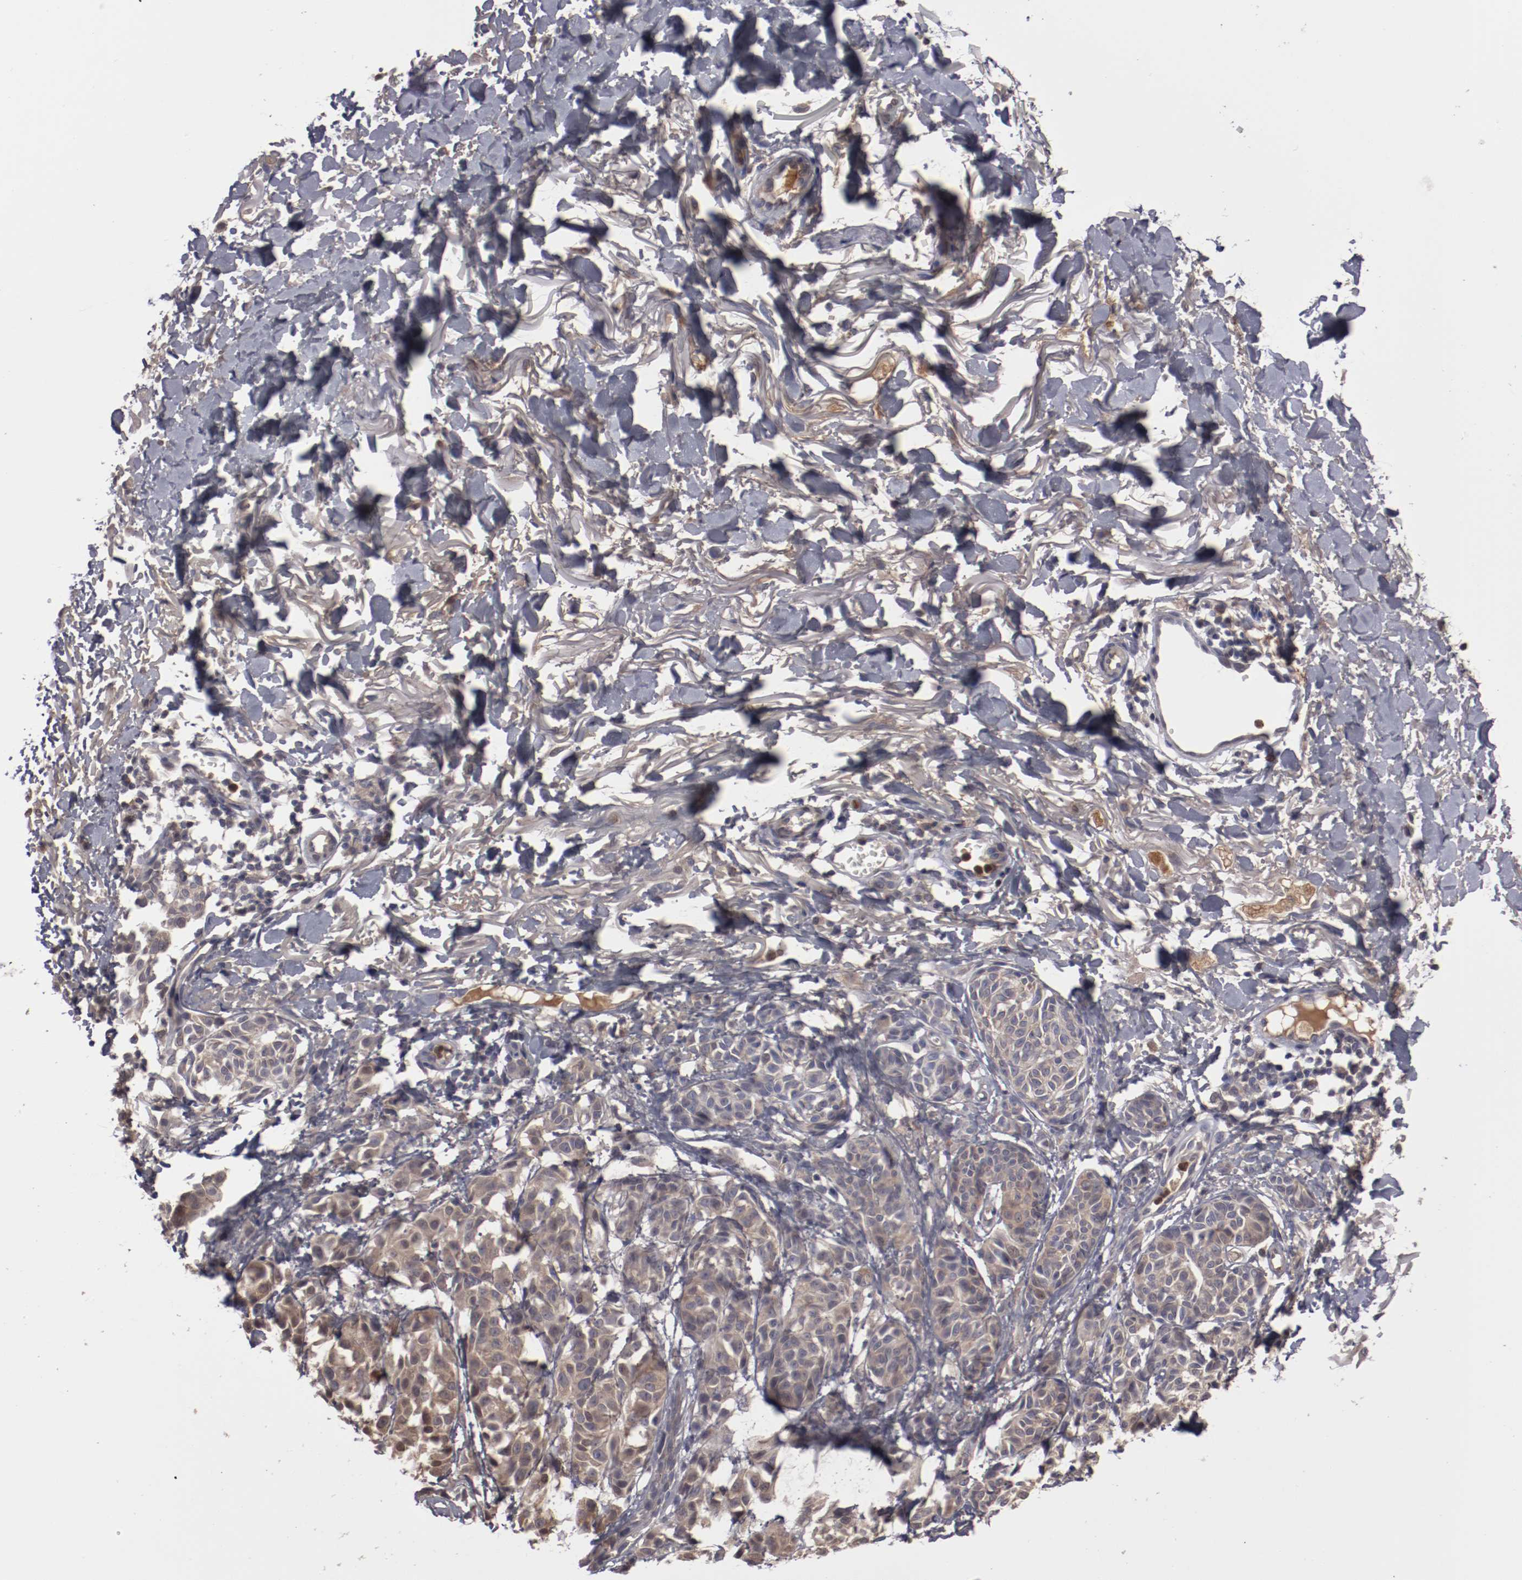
{"staining": {"intensity": "weak", "quantity": ">75%", "location": "cytoplasmic/membranous"}, "tissue": "melanoma", "cell_type": "Tumor cells", "image_type": "cancer", "snomed": [{"axis": "morphology", "description": "Malignant melanoma, NOS"}, {"axis": "topography", "description": "Skin"}], "caption": "DAB (3,3'-diaminobenzidine) immunohistochemical staining of human malignant melanoma reveals weak cytoplasmic/membranous protein positivity in approximately >75% of tumor cells. (DAB (3,3'-diaminobenzidine) = brown stain, brightfield microscopy at high magnification).", "gene": "SERPINA7", "patient": {"sex": "male", "age": 76}}